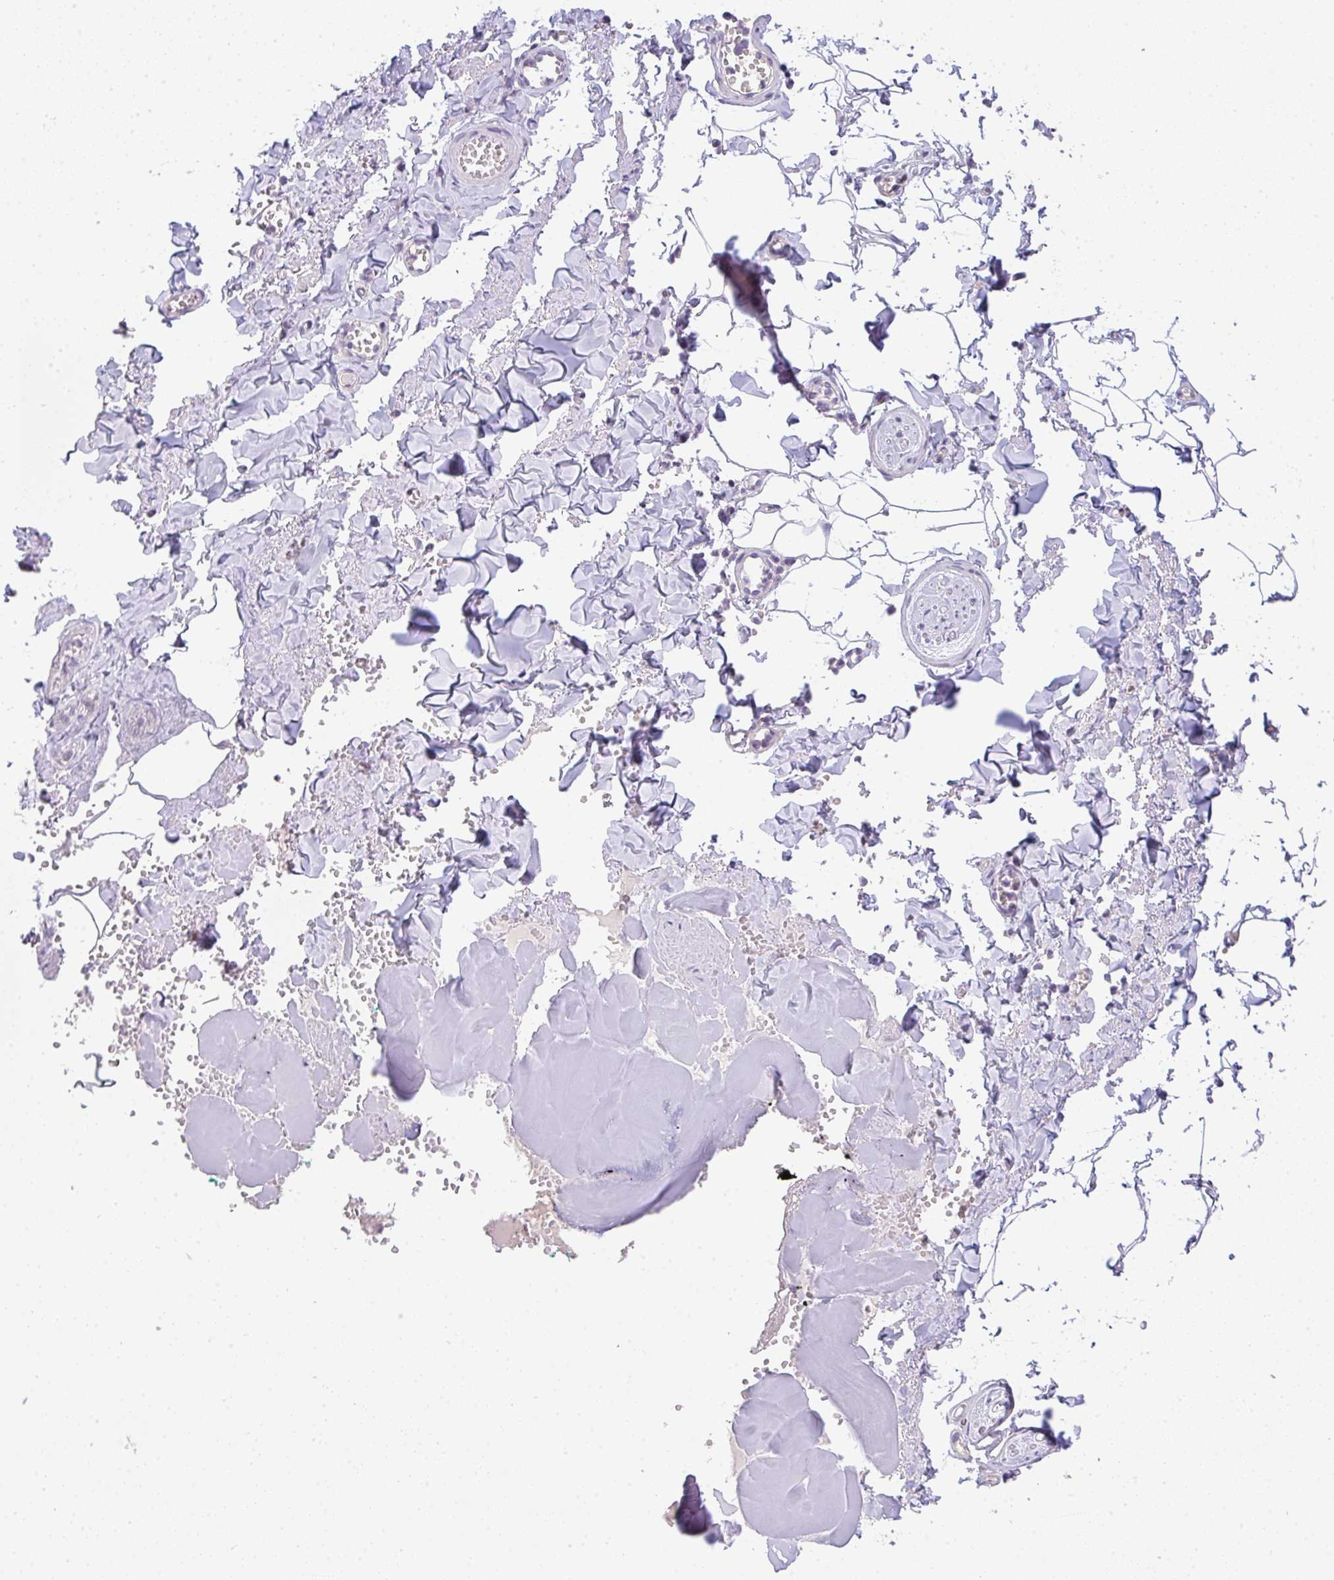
{"staining": {"intensity": "negative", "quantity": "none", "location": "none"}, "tissue": "adipose tissue", "cell_type": "Adipocytes", "image_type": "normal", "snomed": [{"axis": "morphology", "description": "Normal tissue, NOS"}, {"axis": "topography", "description": "Vulva"}, {"axis": "topography", "description": "Peripheral nerve tissue"}], "caption": "Human adipose tissue stained for a protein using immunohistochemistry (IHC) displays no staining in adipocytes.", "gene": "FILIP1", "patient": {"sex": "female", "age": 66}}